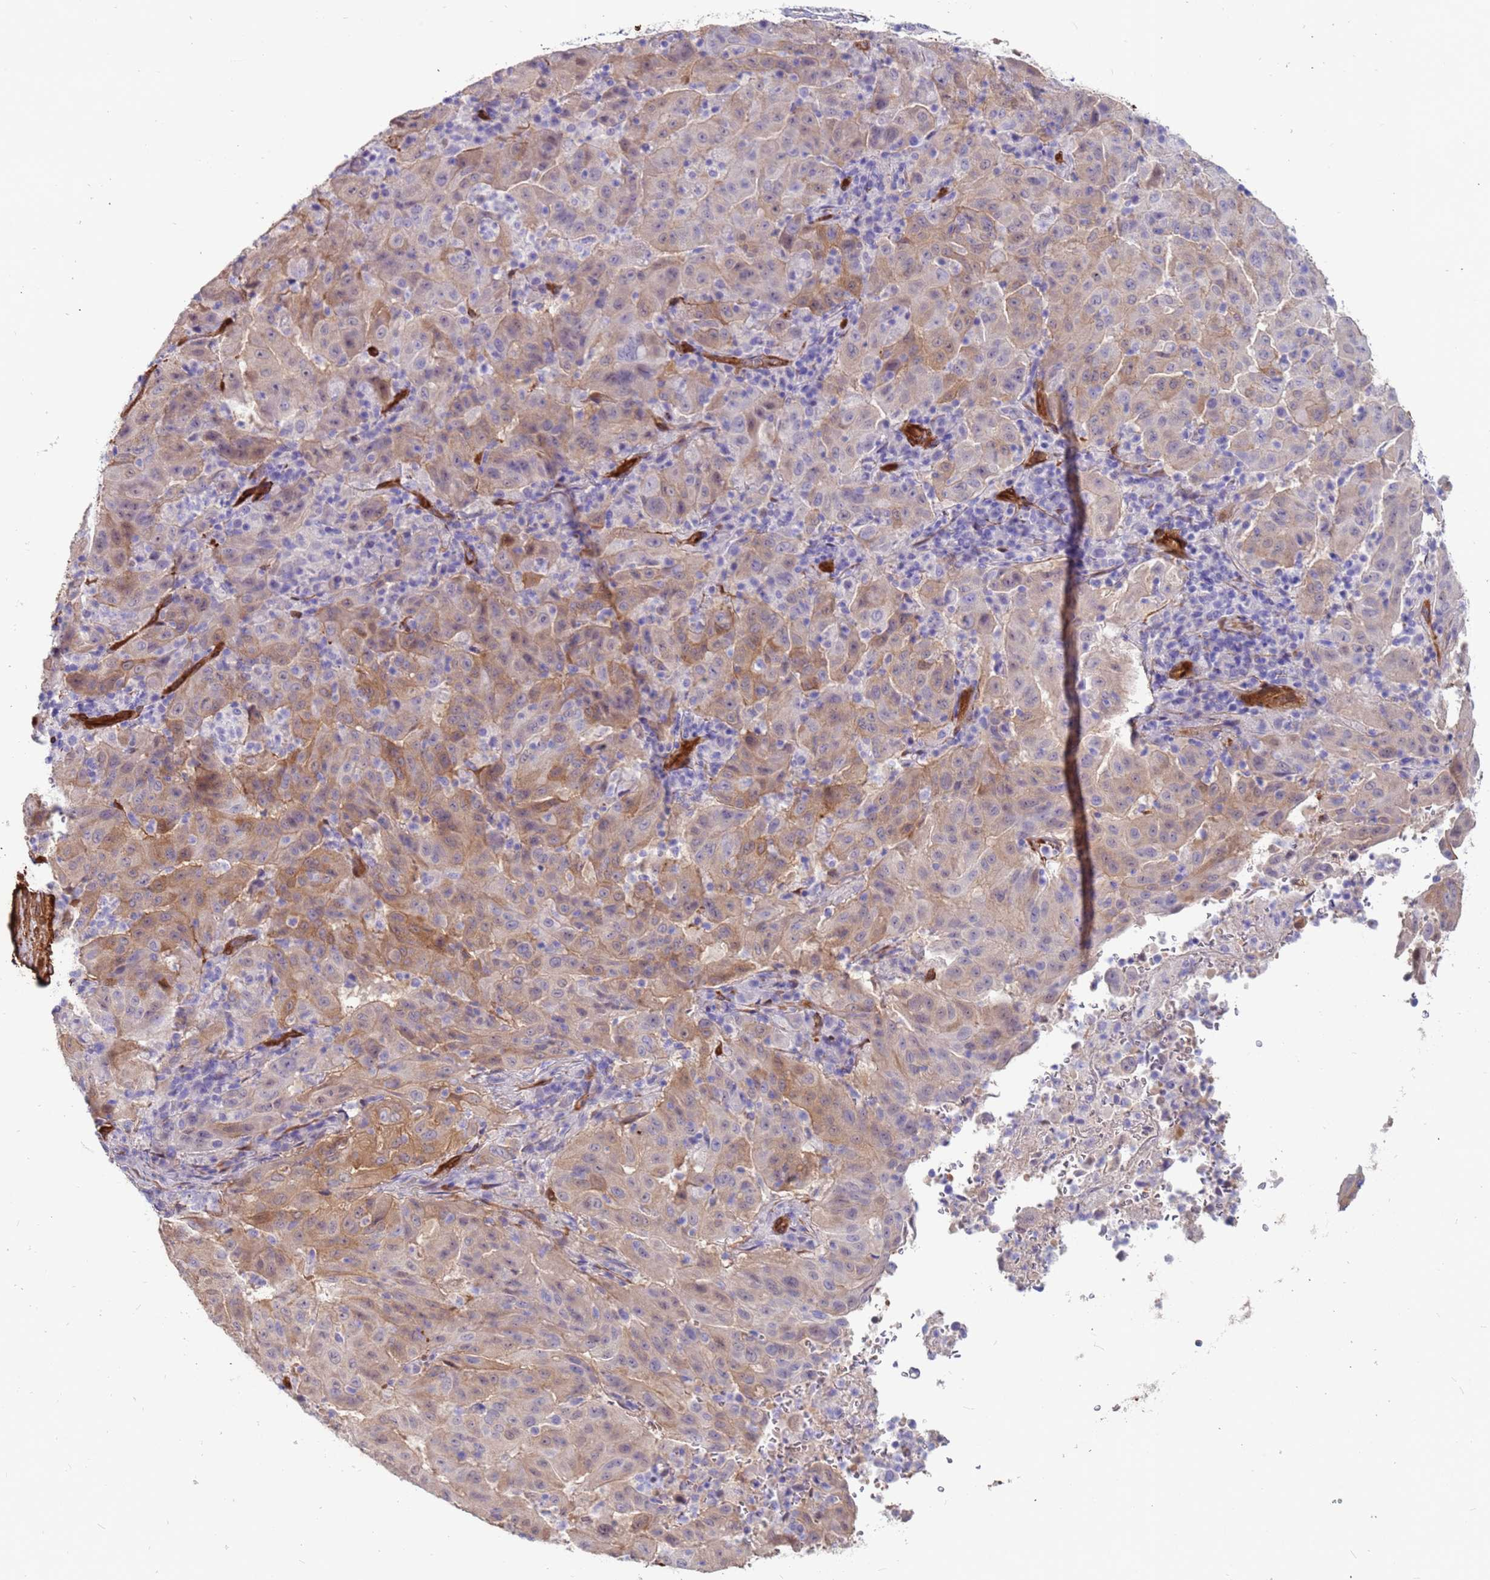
{"staining": {"intensity": "moderate", "quantity": ">75%", "location": "cytoplasmic/membranous"}, "tissue": "pancreatic cancer", "cell_type": "Tumor cells", "image_type": "cancer", "snomed": [{"axis": "morphology", "description": "Adenocarcinoma, NOS"}, {"axis": "topography", "description": "Pancreas"}], "caption": "Protein positivity by immunohistochemistry reveals moderate cytoplasmic/membranous expression in approximately >75% of tumor cells in pancreatic cancer.", "gene": "EHD2", "patient": {"sex": "male", "age": 63}}